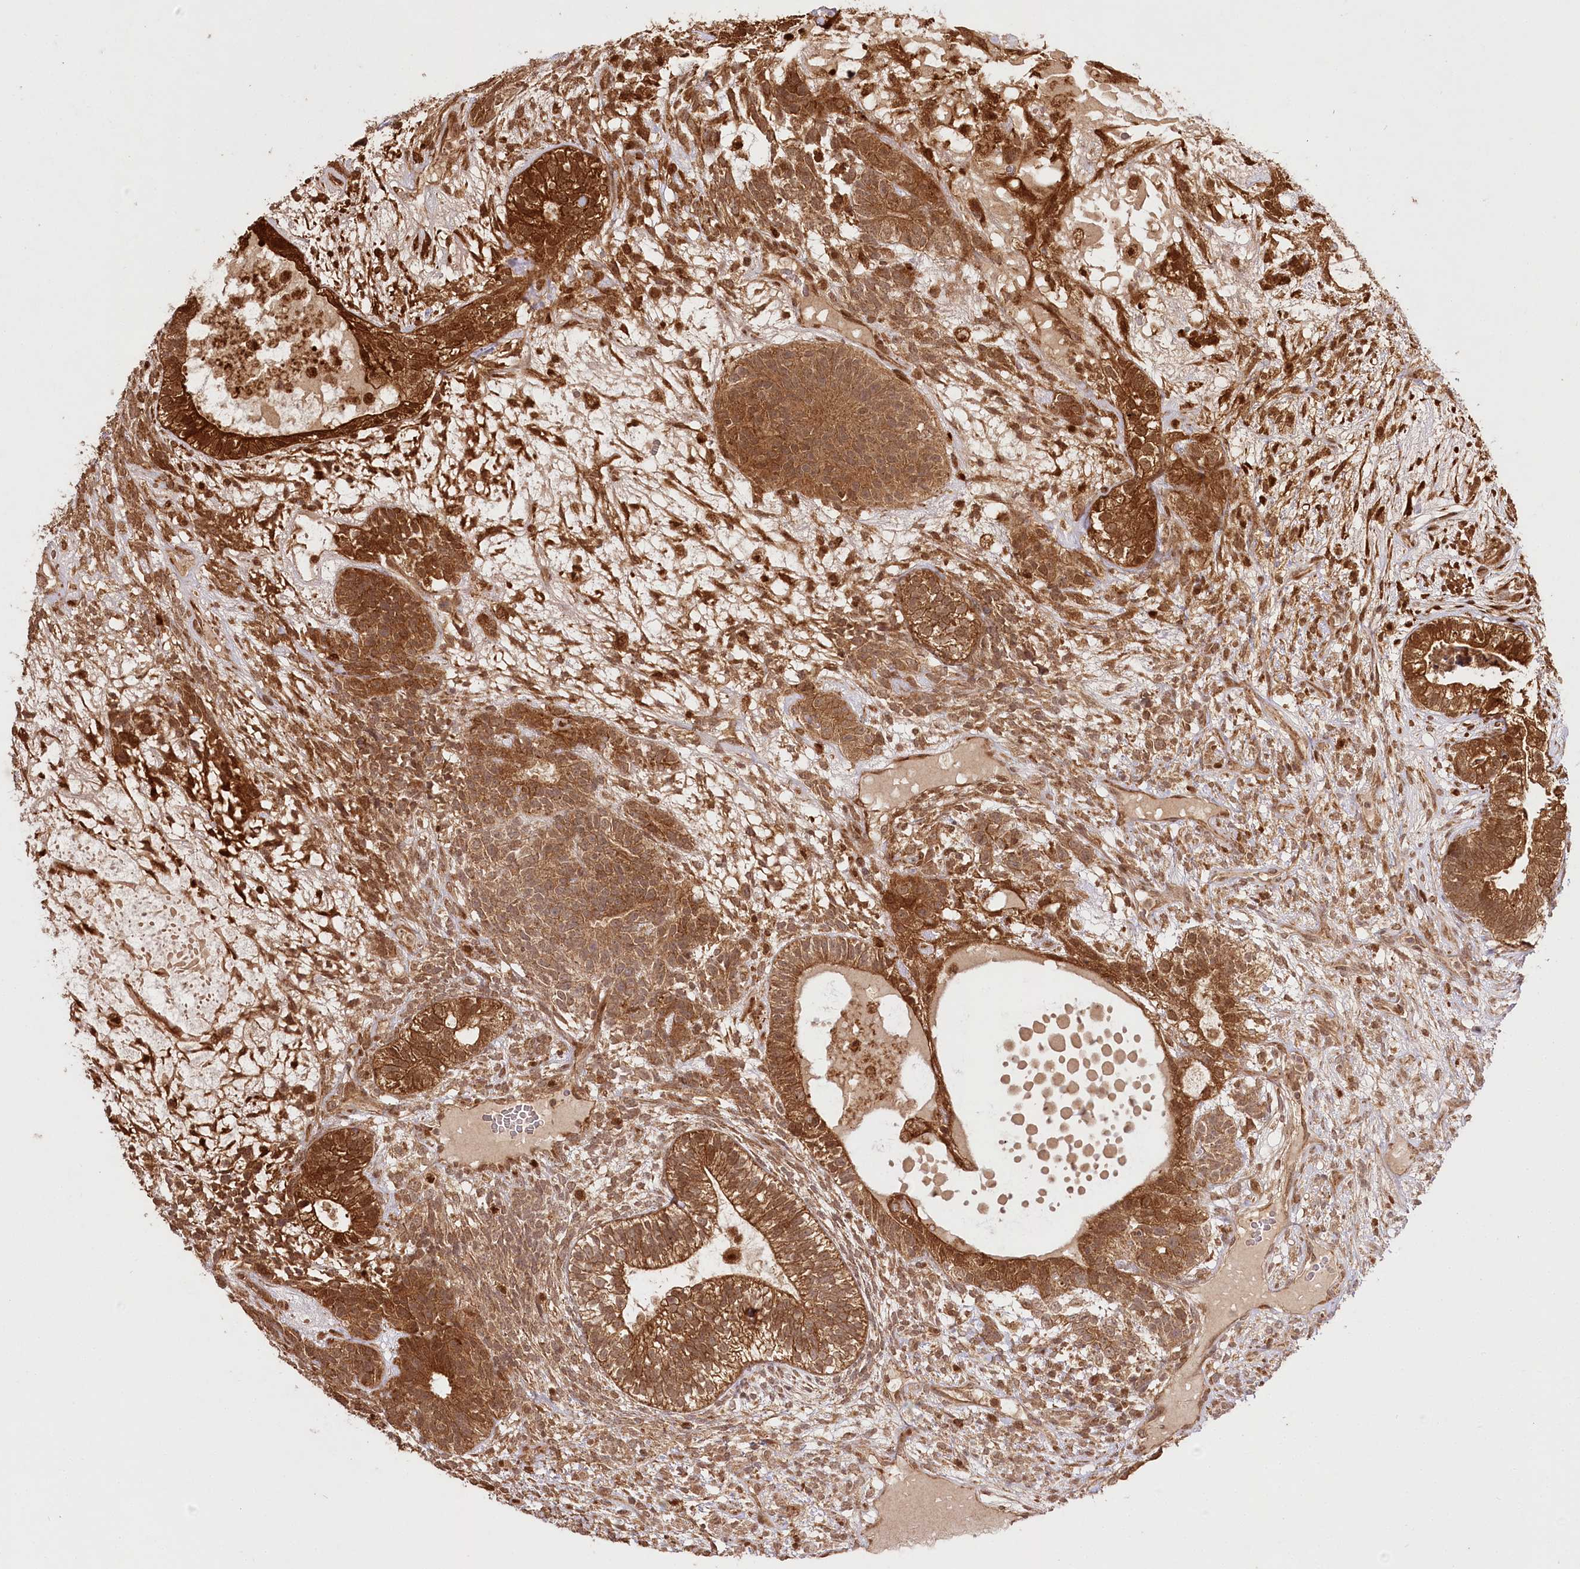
{"staining": {"intensity": "strong", "quantity": ">75%", "location": "cytoplasmic/membranous,nuclear"}, "tissue": "testis cancer", "cell_type": "Tumor cells", "image_type": "cancer", "snomed": [{"axis": "morphology", "description": "Seminoma, NOS"}, {"axis": "morphology", "description": "Carcinoma, Embryonal, NOS"}, {"axis": "topography", "description": "Testis"}], "caption": "Immunohistochemistry (IHC) (DAB) staining of embryonal carcinoma (testis) displays strong cytoplasmic/membranous and nuclear protein expression in about >75% of tumor cells.", "gene": "ULK2", "patient": {"sex": "male", "age": 28}}